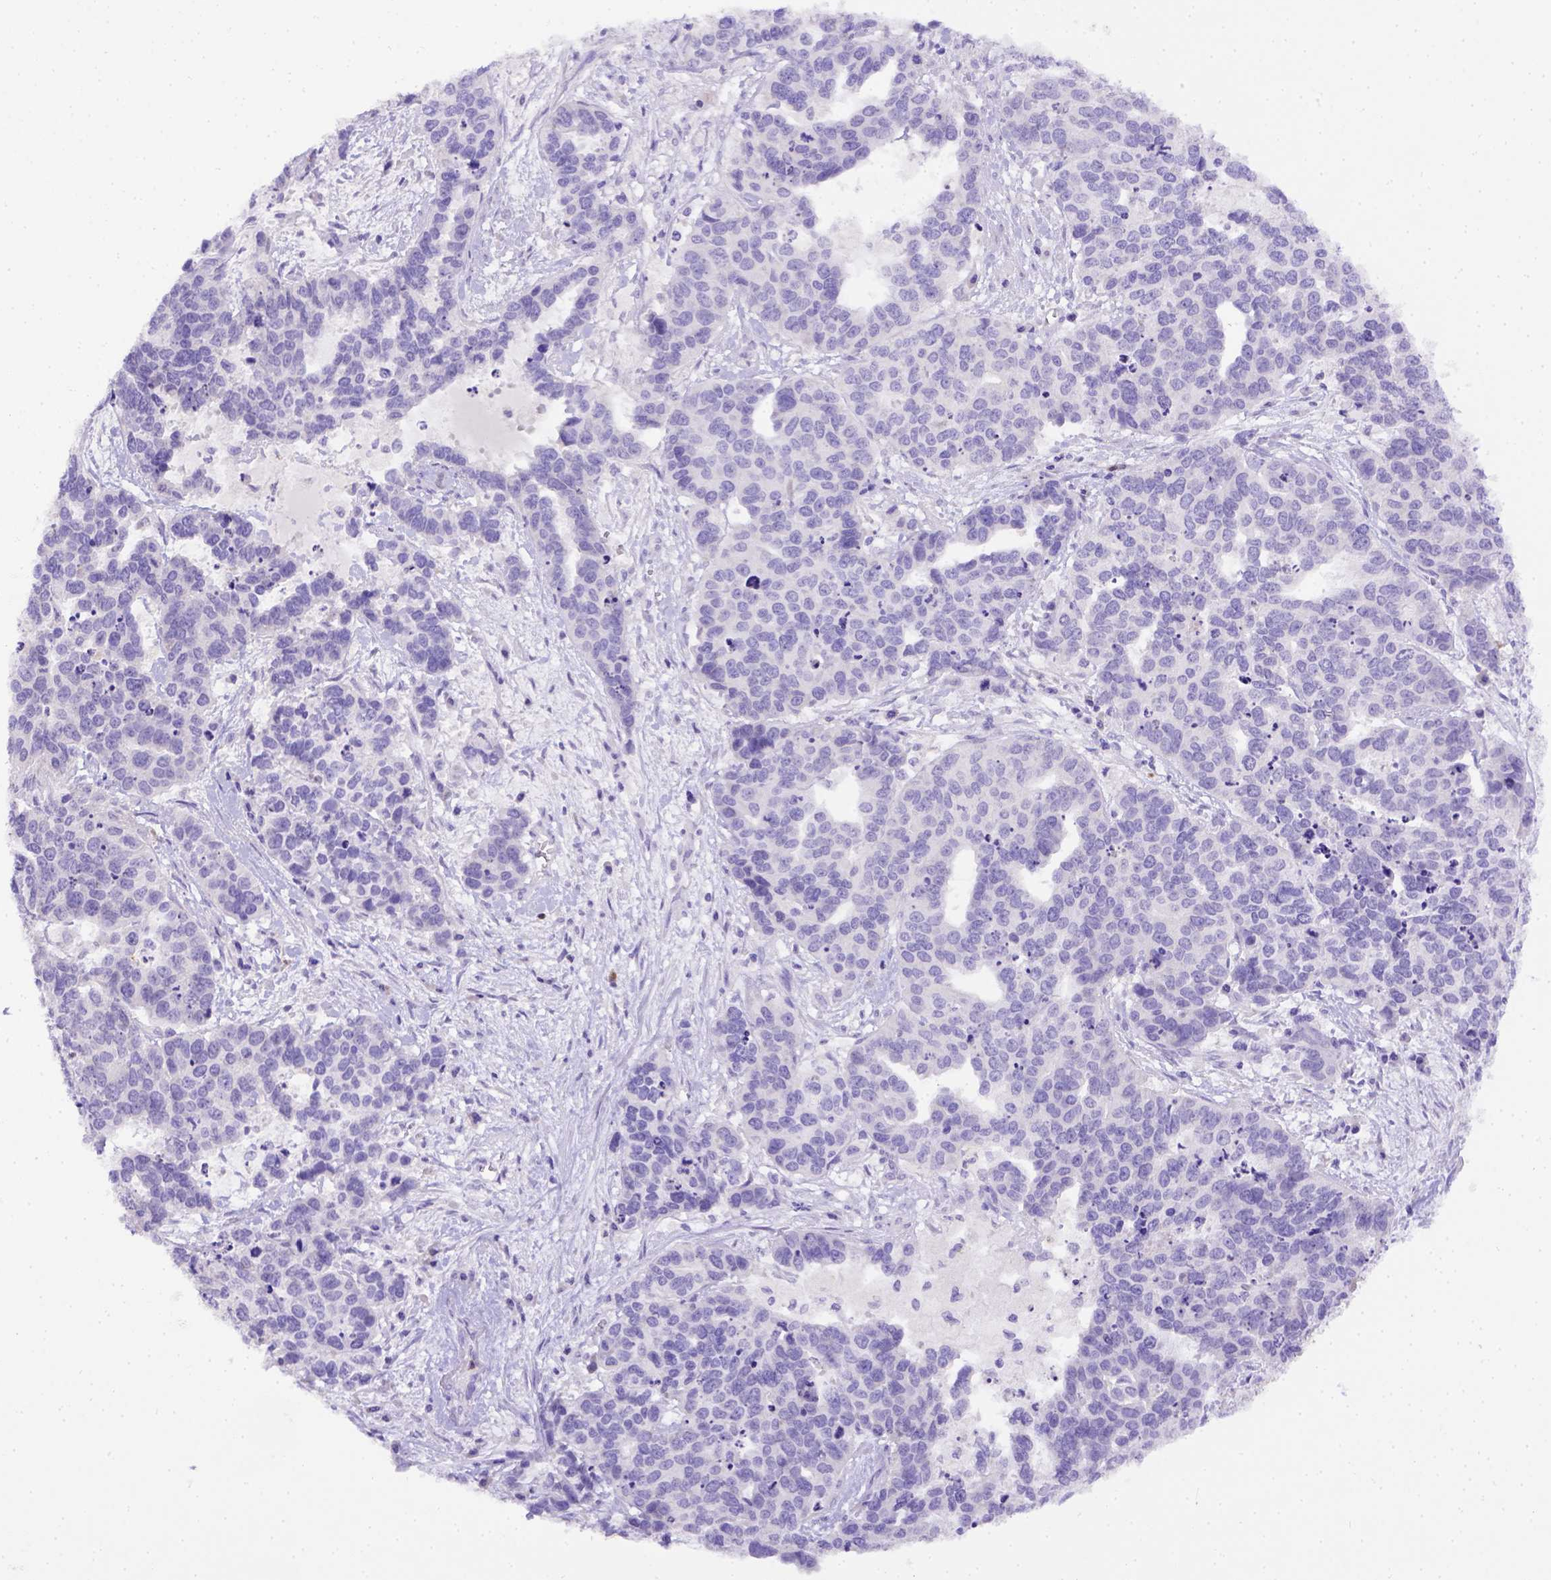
{"staining": {"intensity": "negative", "quantity": "none", "location": "none"}, "tissue": "ovarian cancer", "cell_type": "Tumor cells", "image_type": "cancer", "snomed": [{"axis": "morphology", "description": "Carcinoma, endometroid"}, {"axis": "topography", "description": "Ovary"}], "caption": "Tumor cells are negative for brown protein staining in ovarian endometroid carcinoma.", "gene": "B3GAT1", "patient": {"sex": "female", "age": 65}}